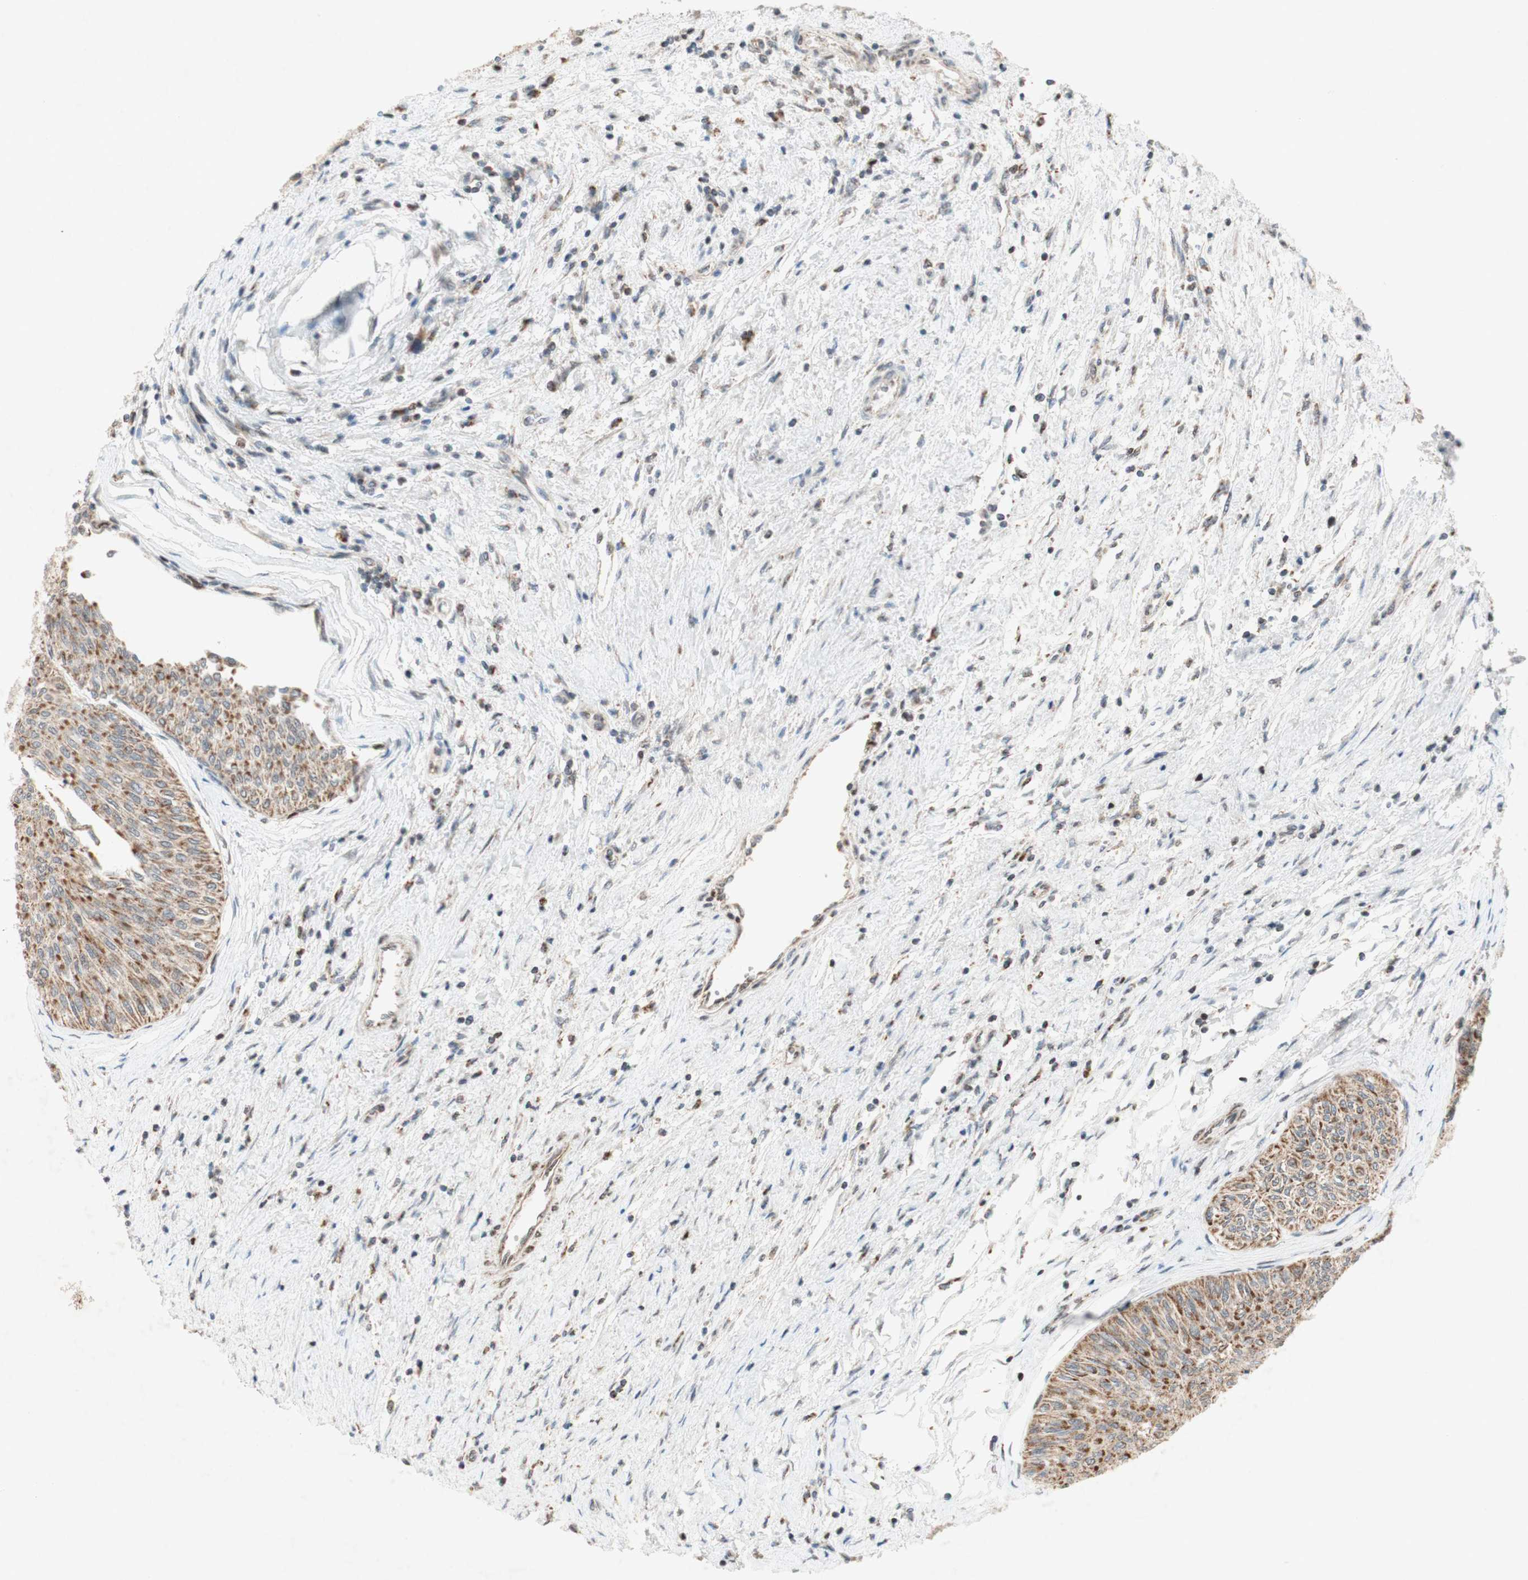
{"staining": {"intensity": "moderate", "quantity": ">75%", "location": "cytoplasmic/membranous"}, "tissue": "urothelial cancer", "cell_type": "Tumor cells", "image_type": "cancer", "snomed": [{"axis": "morphology", "description": "Urothelial carcinoma, Low grade"}, {"axis": "topography", "description": "Urinary bladder"}], "caption": "Urothelial cancer was stained to show a protein in brown. There is medium levels of moderate cytoplasmic/membranous expression in approximately >75% of tumor cells.", "gene": "DNMT3A", "patient": {"sex": "male", "age": 78}}